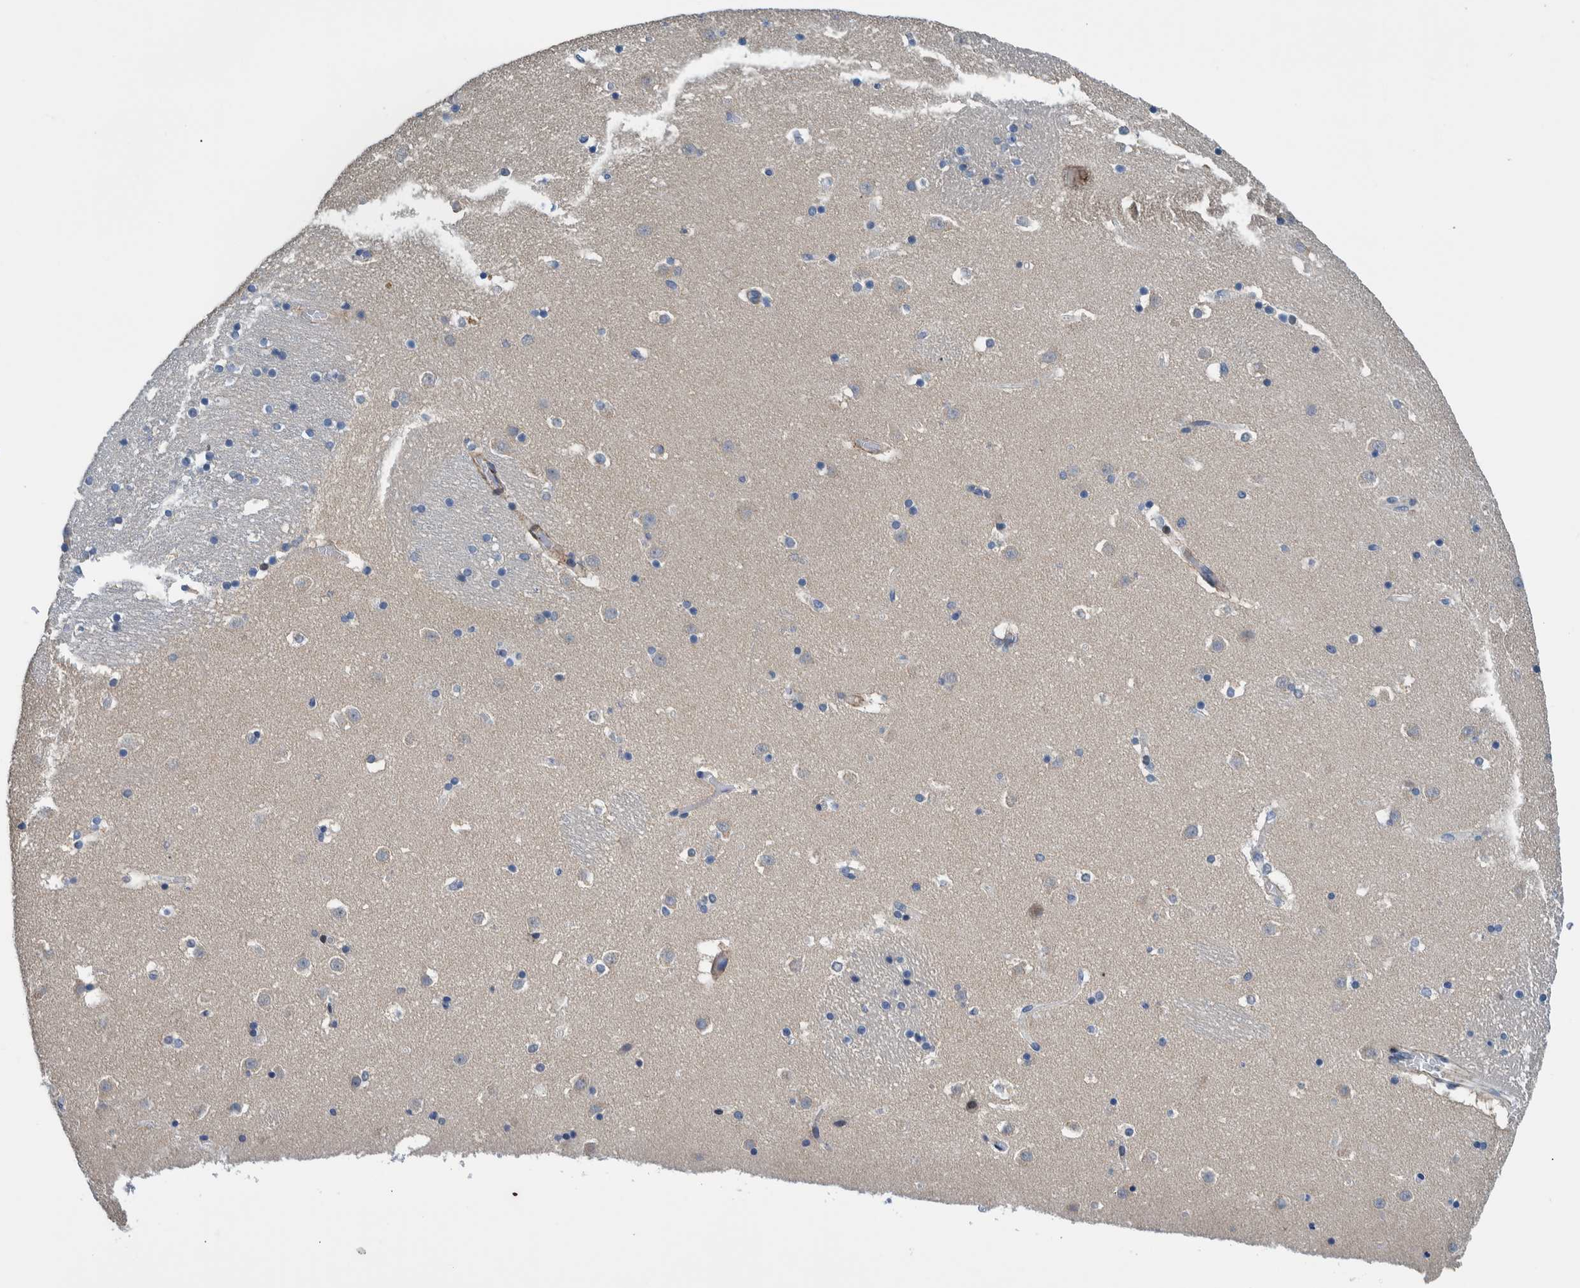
{"staining": {"intensity": "negative", "quantity": "none", "location": "none"}, "tissue": "caudate", "cell_type": "Glial cells", "image_type": "normal", "snomed": [{"axis": "morphology", "description": "Normal tissue, NOS"}, {"axis": "topography", "description": "Lateral ventricle wall"}], "caption": "Protein analysis of benign caudate displays no significant staining in glial cells. The staining is performed using DAB brown chromogen with nuclei counter-stained in using hematoxylin.", "gene": "MKS1", "patient": {"sex": "male", "age": 45}}